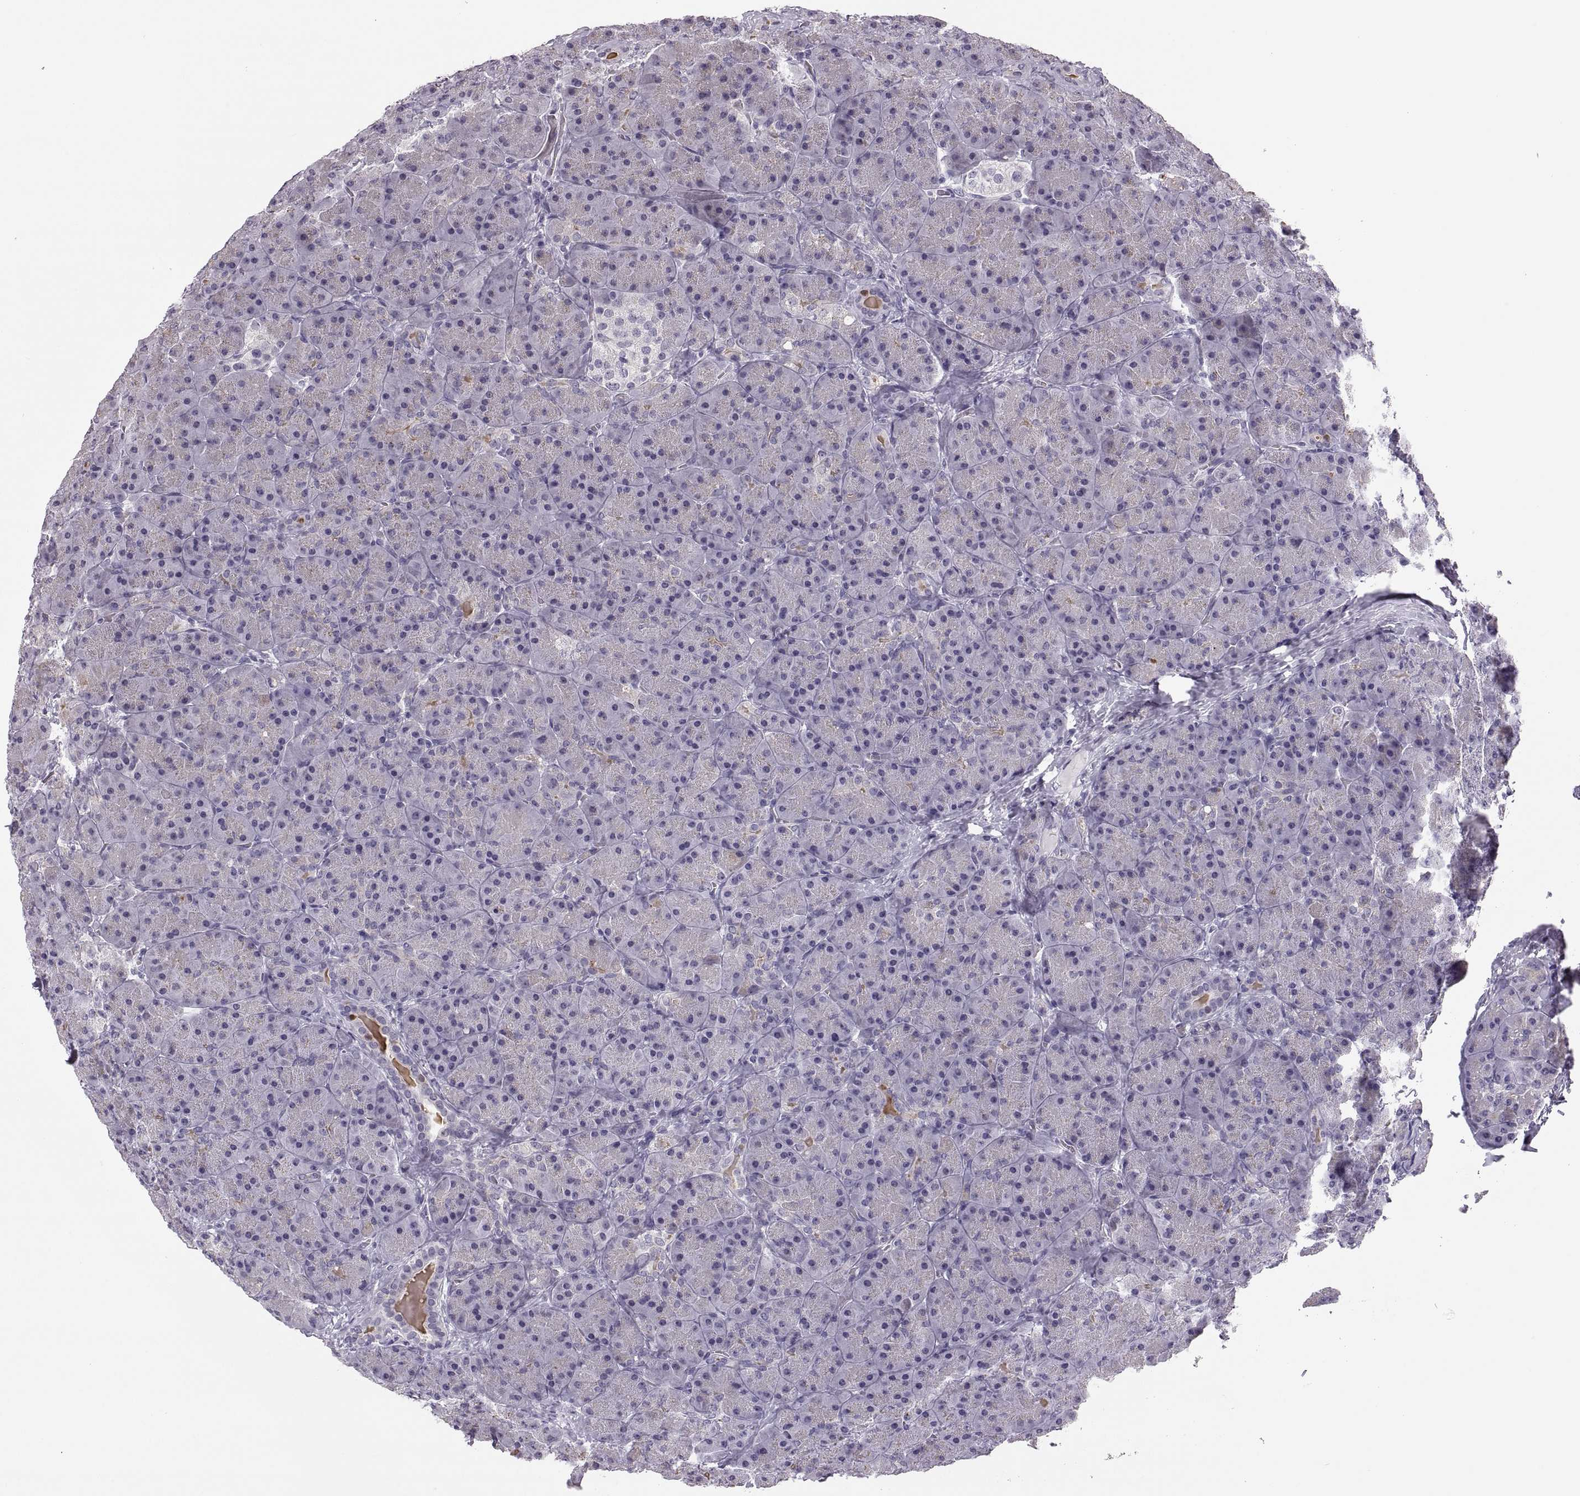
{"staining": {"intensity": "negative", "quantity": "none", "location": "none"}, "tissue": "pancreas", "cell_type": "Exocrine glandular cells", "image_type": "normal", "snomed": [{"axis": "morphology", "description": "Normal tissue, NOS"}, {"axis": "topography", "description": "Pancreas"}], "caption": "Protein analysis of benign pancreas shows no significant staining in exocrine glandular cells. Brightfield microscopy of immunohistochemistry stained with DAB (brown) and hematoxylin (blue), captured at high magnification.", "gene": "ADH6", "patient": {"sex": "male", "age": 57}}